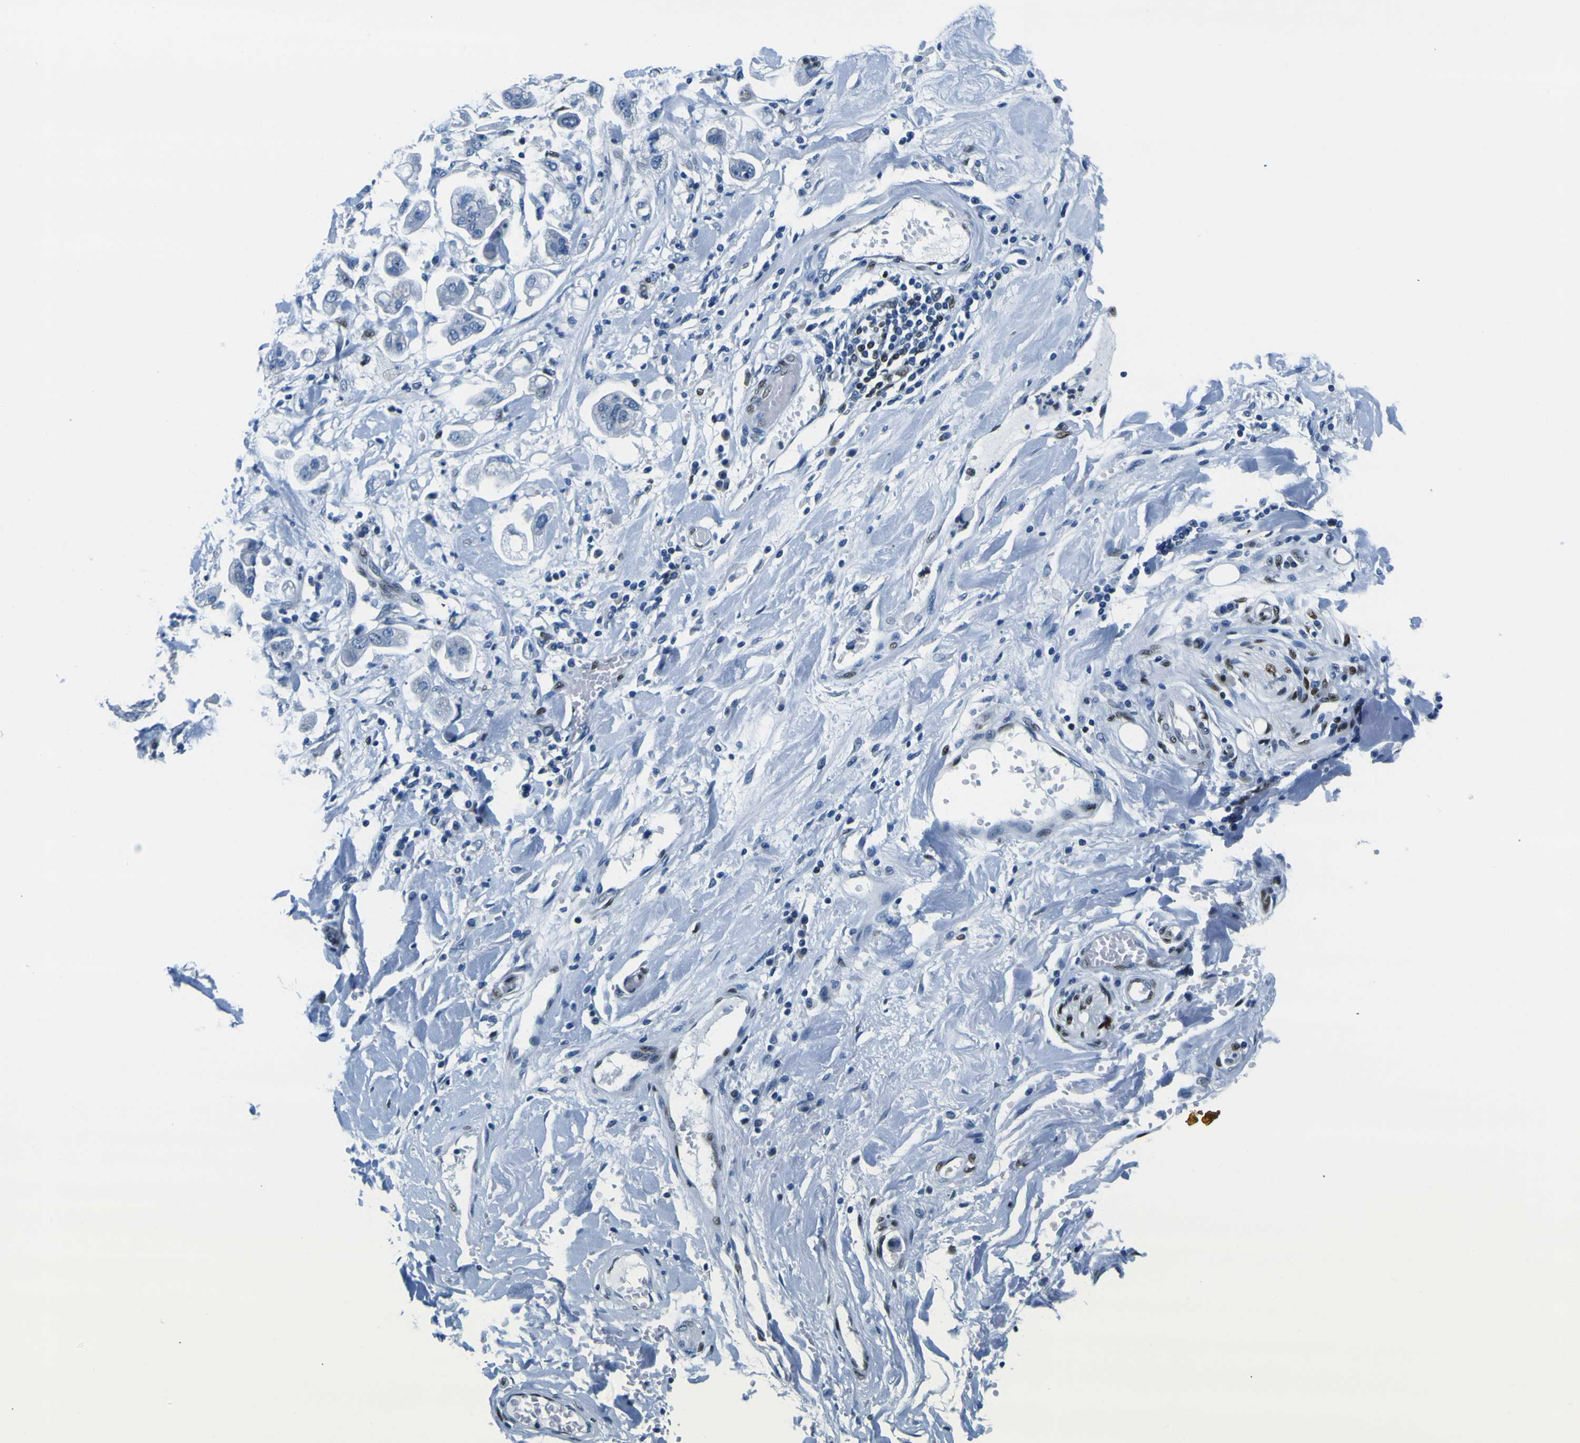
{"staining": {"intensity": "negative", "quantity": "none", "location": "none"}, "tissue": "stomach cancer", "cell_type": "Tumor cells", "image_type": "cancer", "snomed": [{"axis": "morphology", "description": "Adenocarcinoma, NOS"}, {"axis": "topography", "description": "Stomach"}], "caption": "Image shows no significant protein positivity in tumor cells of stomach adenocarcinoma.", "gene": "SP1", "patient": {"sex": "male", "age": 62}}